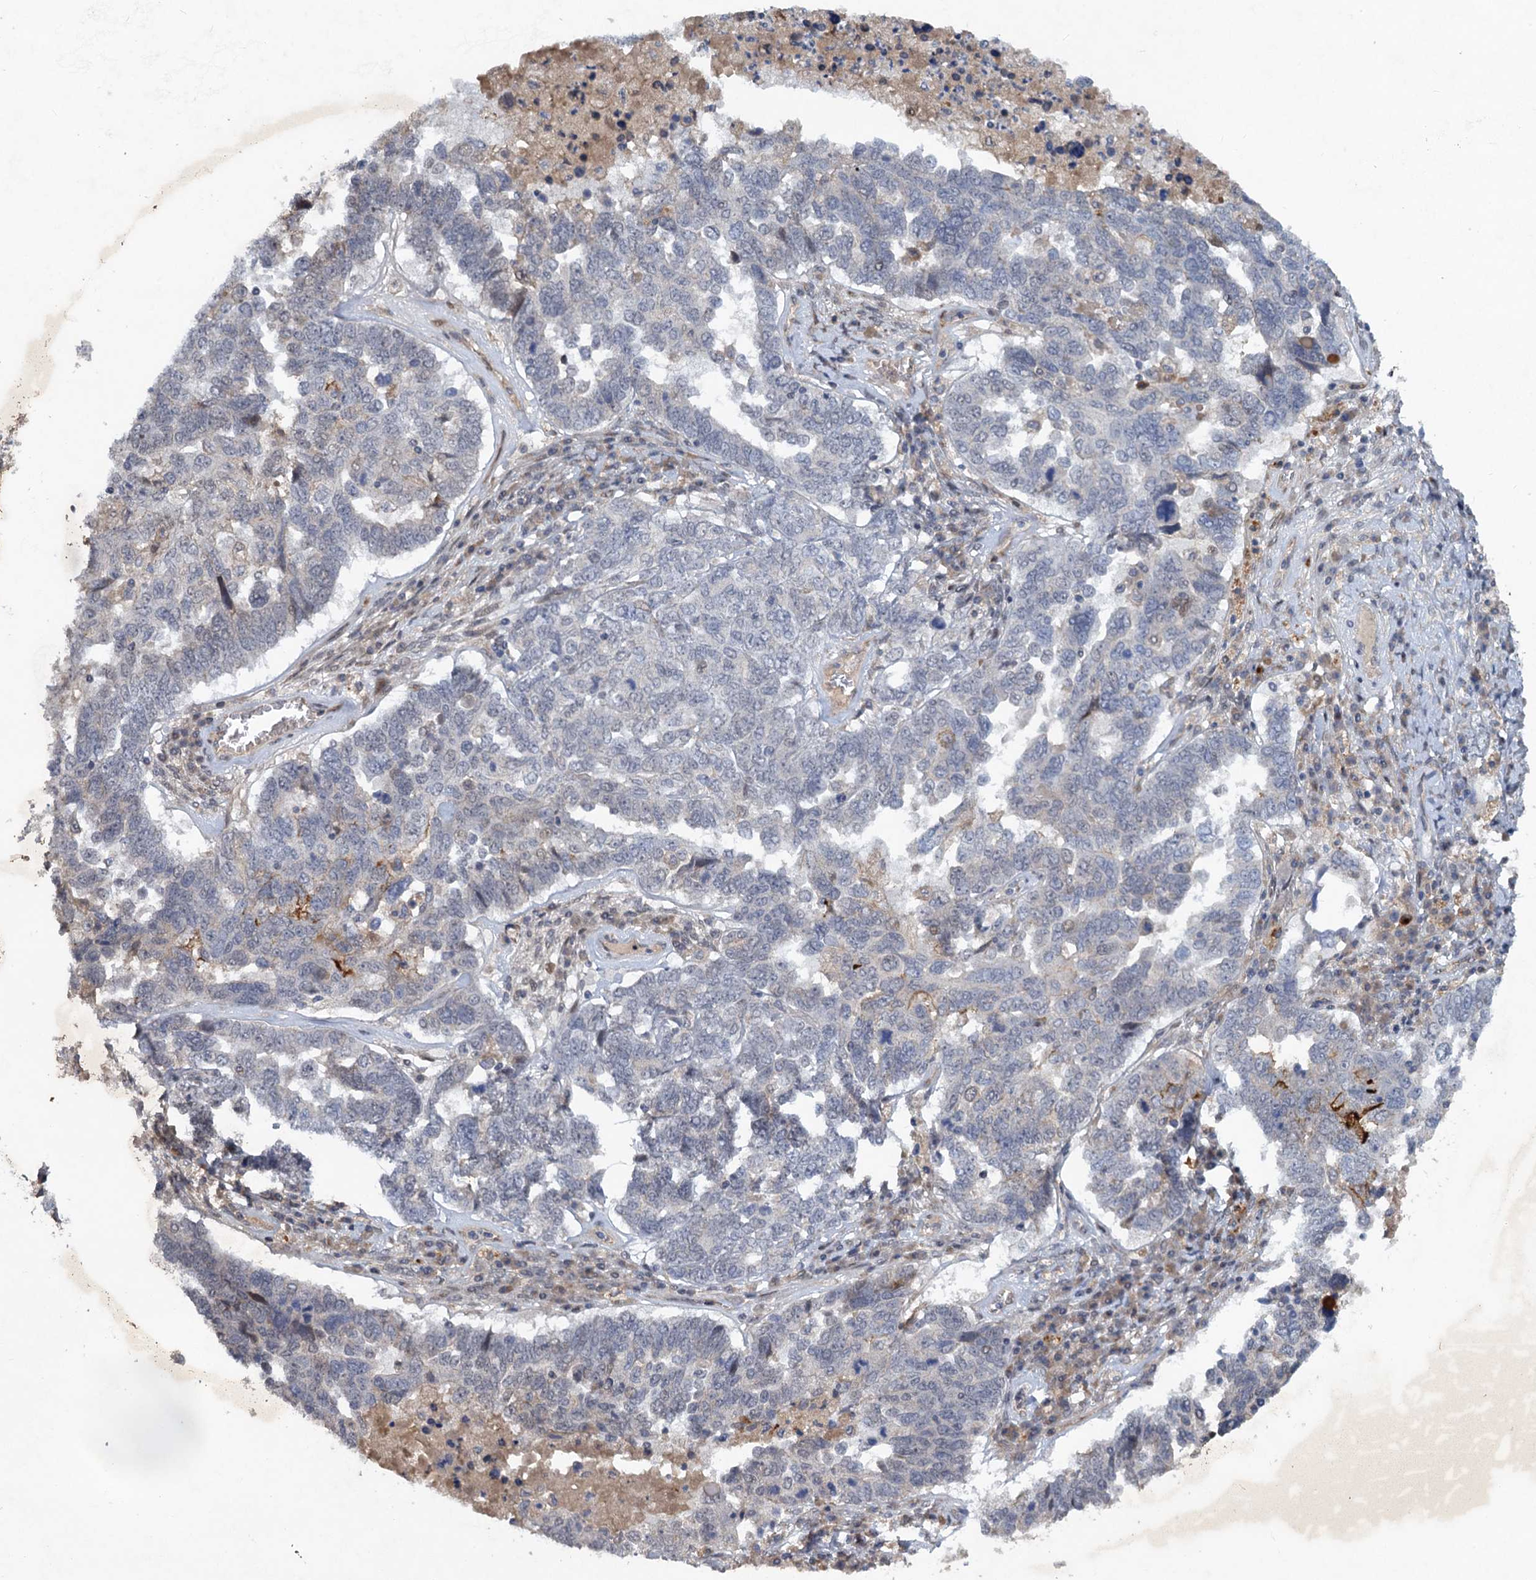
{"staining": {"intensity": "negative", "quantity": "none", "location": "none"}, "tissue": "ovarian cancer", "cell_type": "Tumor cells", "image_type": "cancer", "snomed": [{"axis": "morphology", "description": "Carcinoma, endometroid"}, {"axis": "topography", "description": "Ovary"}], "caption": "Immunohistochemical staining of human ovarian endometroid carcinoma shows no significant staining in tumor cells.", "gene": "NUDT22", "patient": {"sex": "female", "age": 62}}